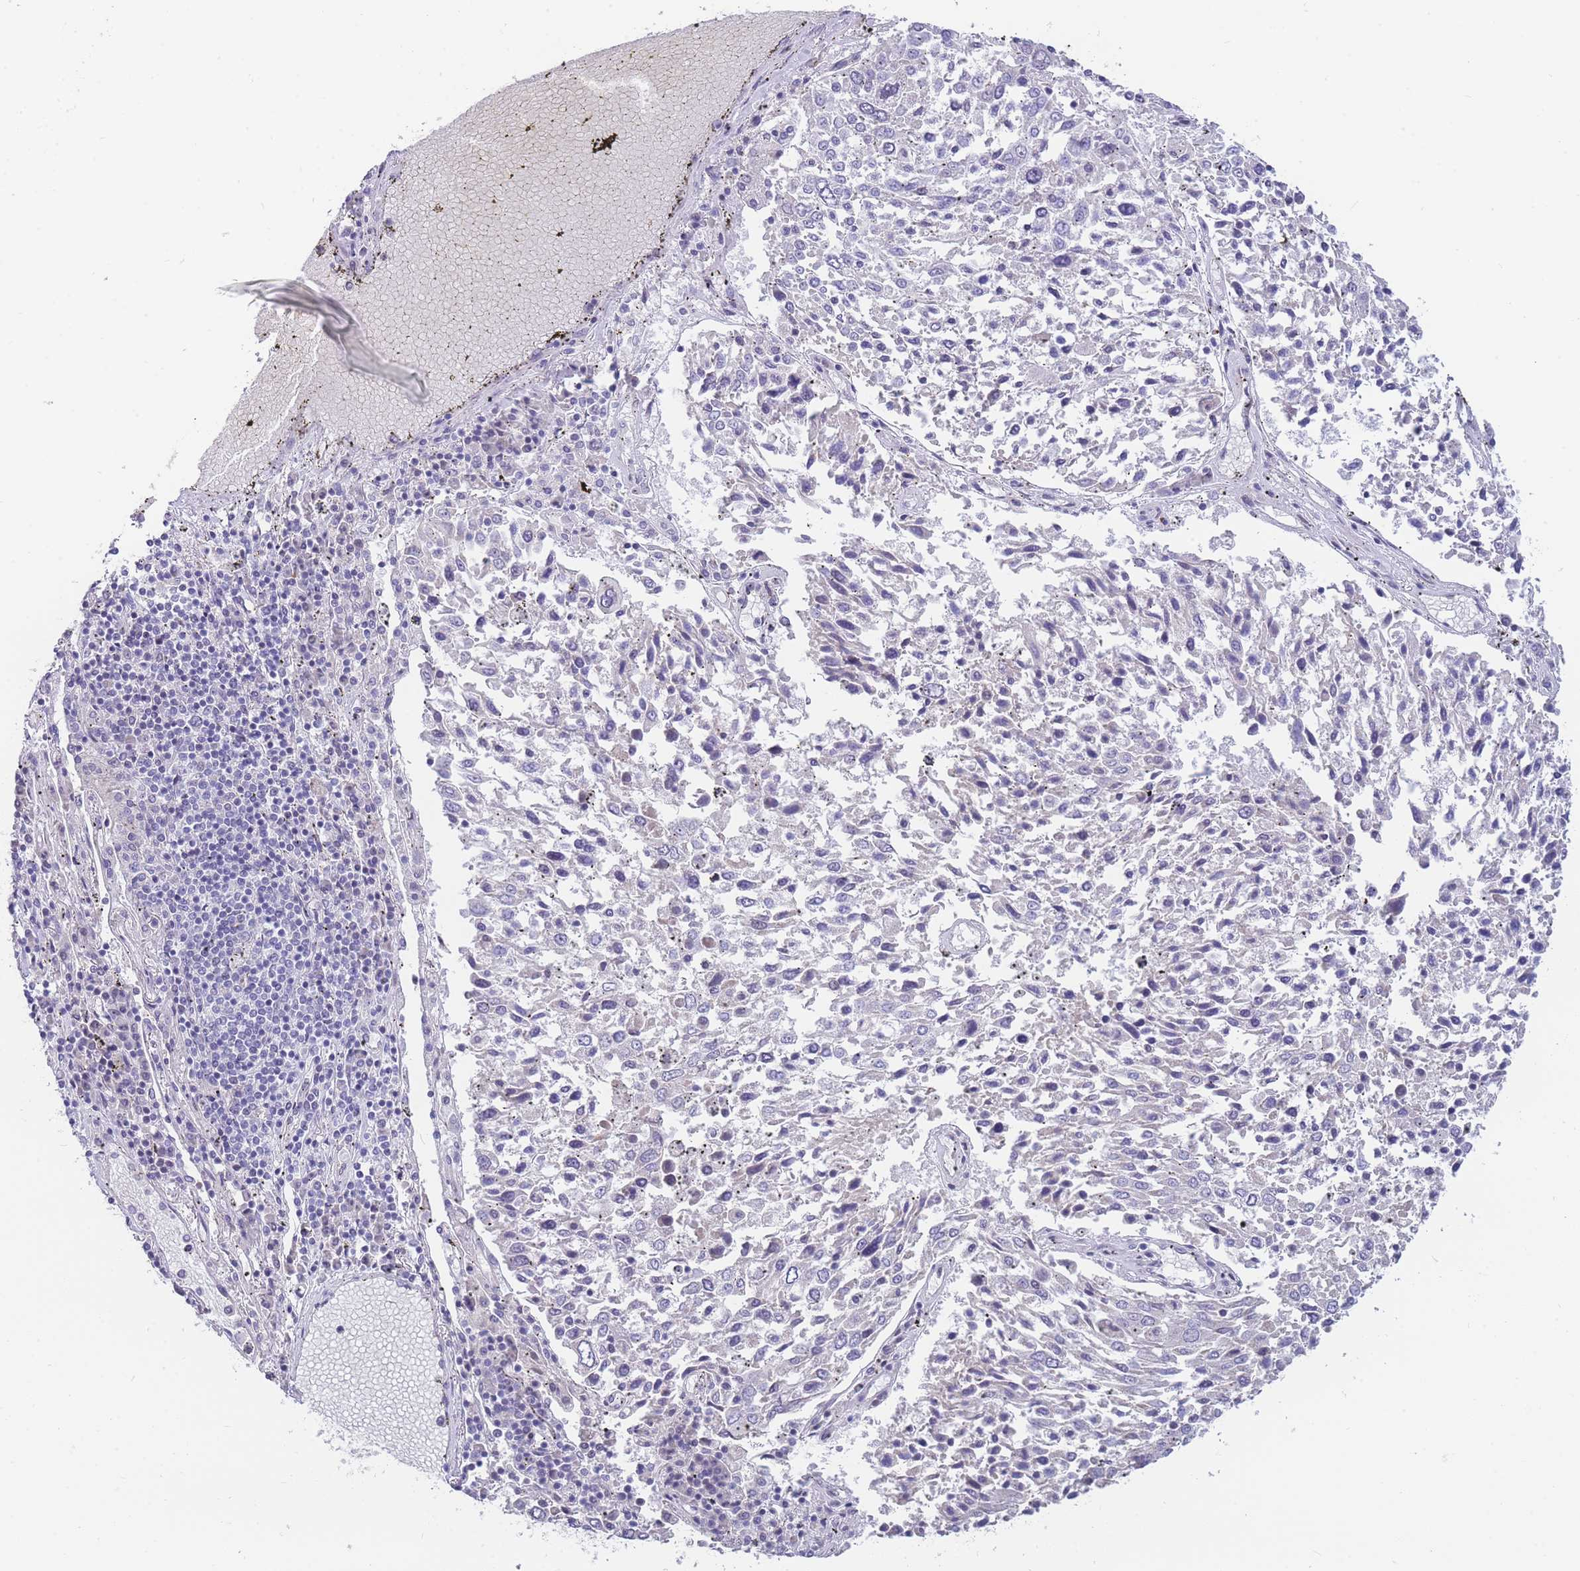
{"staining": {"intensity": "negative", "quantity": "none", "location": "none"}, "tissue": "lung cancer", "cell_type": "Tumor cells", "image_type": "cancer", "snomed": [{"axis": "morphology", "description": "Squamous cell carcinoma, NOS"}, {"axis": "topography", "description": "Lung"}], "caption": "Tumor cells are negative for protein expression in human lung cancer.", "gene": "SHCBP1", "patient": {"sex": "male", "age": 65}}